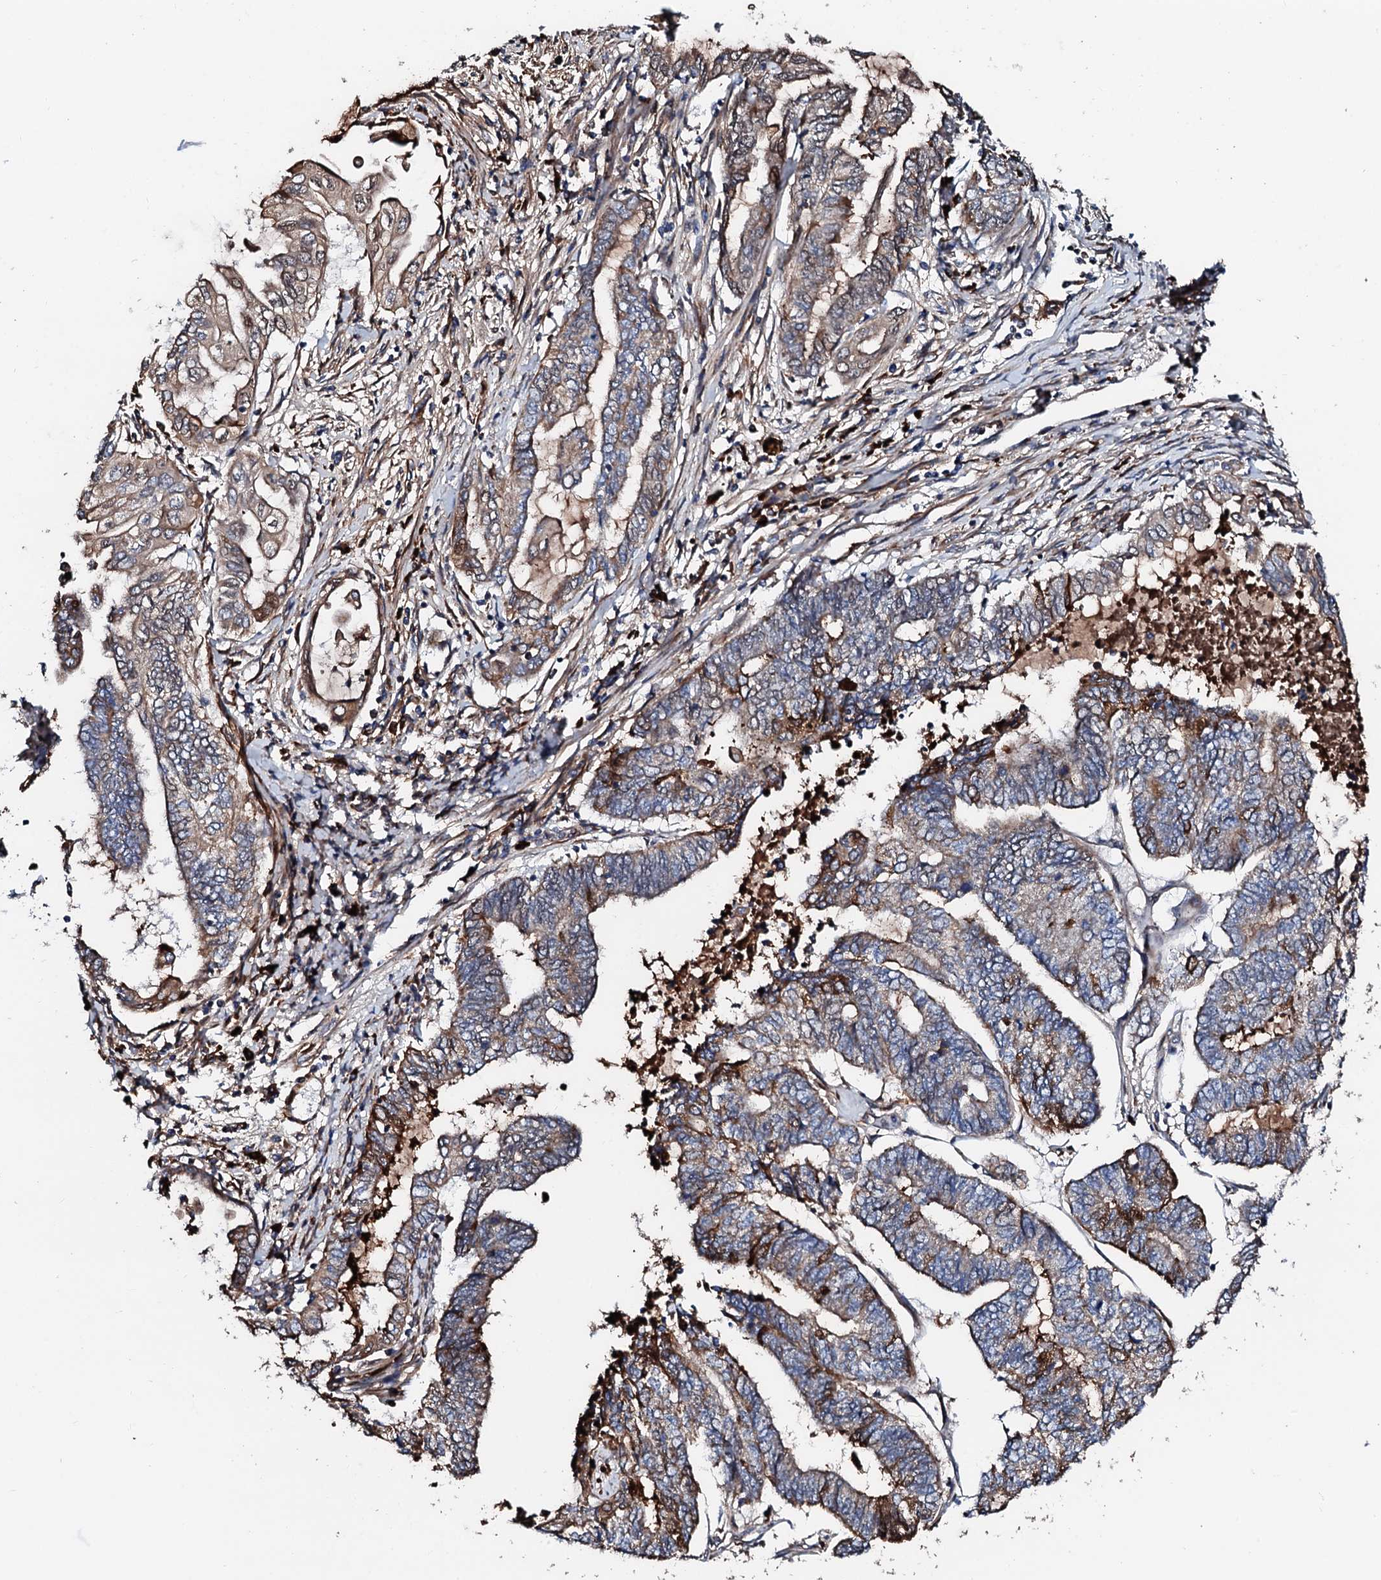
{"staining": {"intensity": "moderate", "quantity": "25%-75%", "location": "cytoplasmic/membranous"}, "tissue": "endometrial cancer", "cell_type": "Tumor cells", "image_type": "cancer", "snomed": [{"axis": "morphology", "description": "Adenocarcinoma, NOS"}, {"axis": "topography", "description": "Uterus"}, {"axis": "topography", "description": "Endometrium"}], "caption": "Brown immunohistochemical staining in human endometrial adenocarcinoma exhibits moderate cytoplasmic/membranous expression in approximately 25%-75% of tumor cells.", "gene": "KIF18A", "patient": {"sex": "female", "age": 70}}